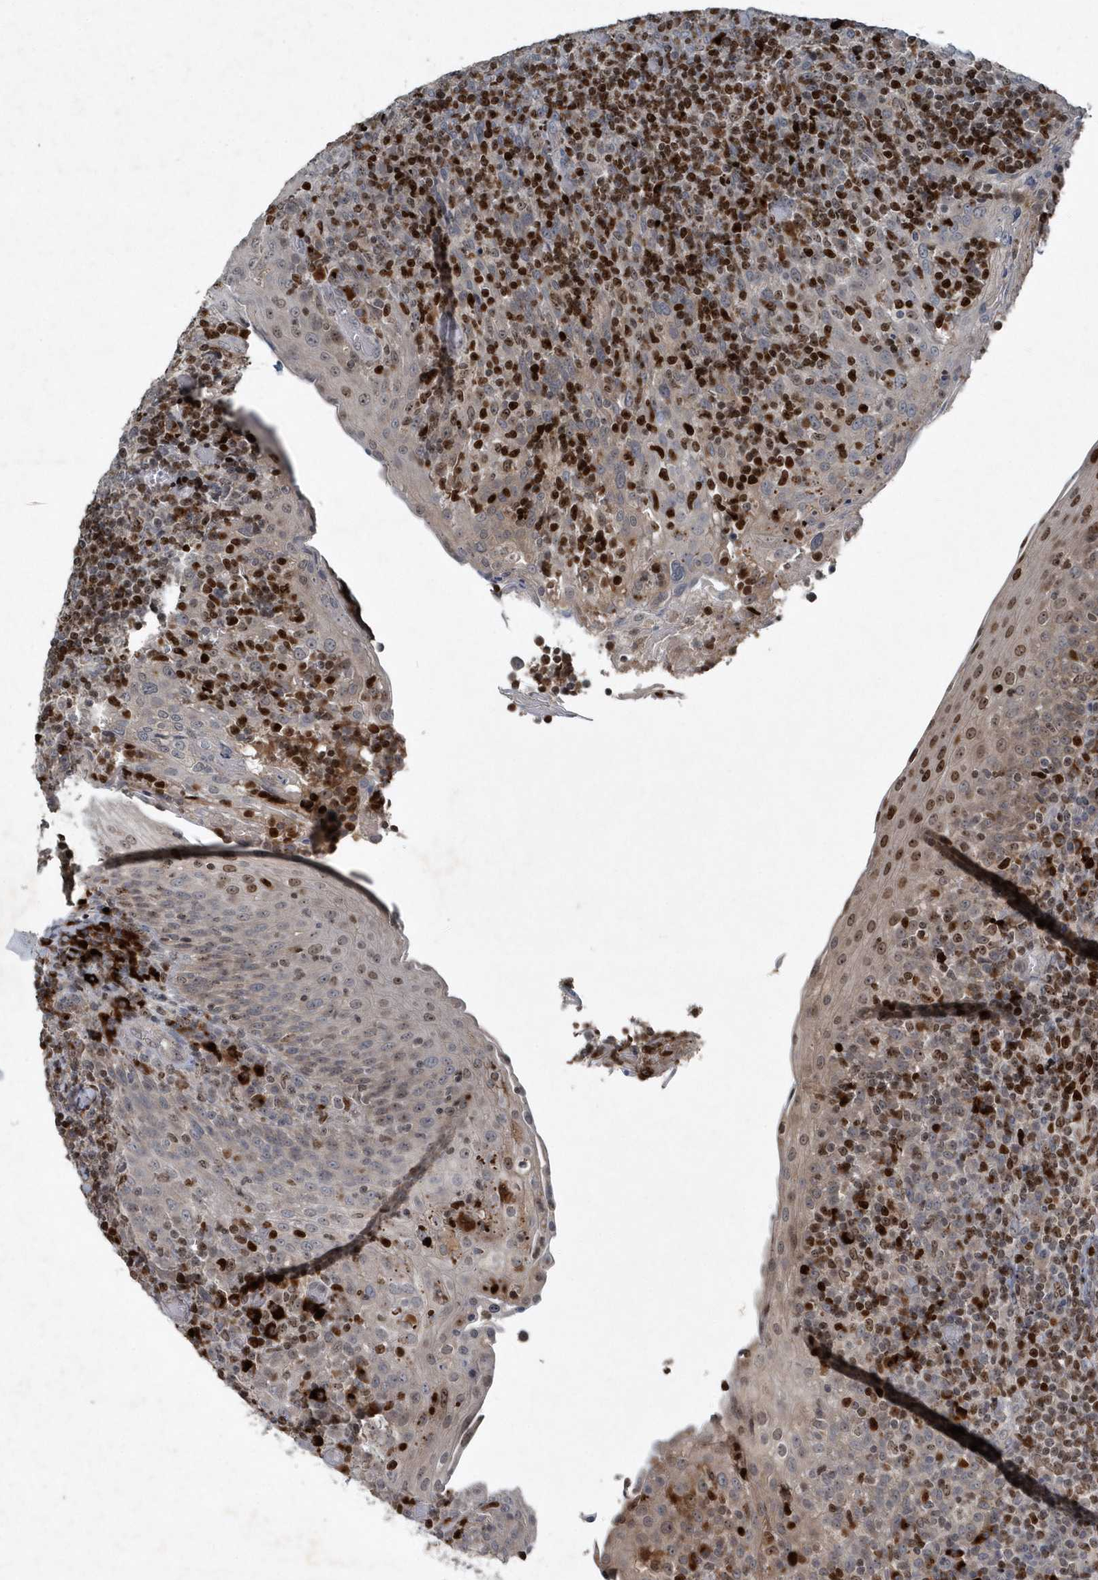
{"staining": {"intensity": "moderate", "quantity": "25%-75%", "location": "nuclear"}, "tissue": "tonsil", "cell_type": "Germinal center cells", "image_type": "normal", "snomed": [{"axis": "morphology", "description": "Normal tissue, NOS"}, {"axis": "topography", "description": "Tonsil"}], "caption": "Tonsil stained with immunohistochemistry shows moderate nuclear positivity in approximately 25%-75% of germinal center cells.", "gene": "QTRT2", "patient": {"sex": "female", "age": 19}}